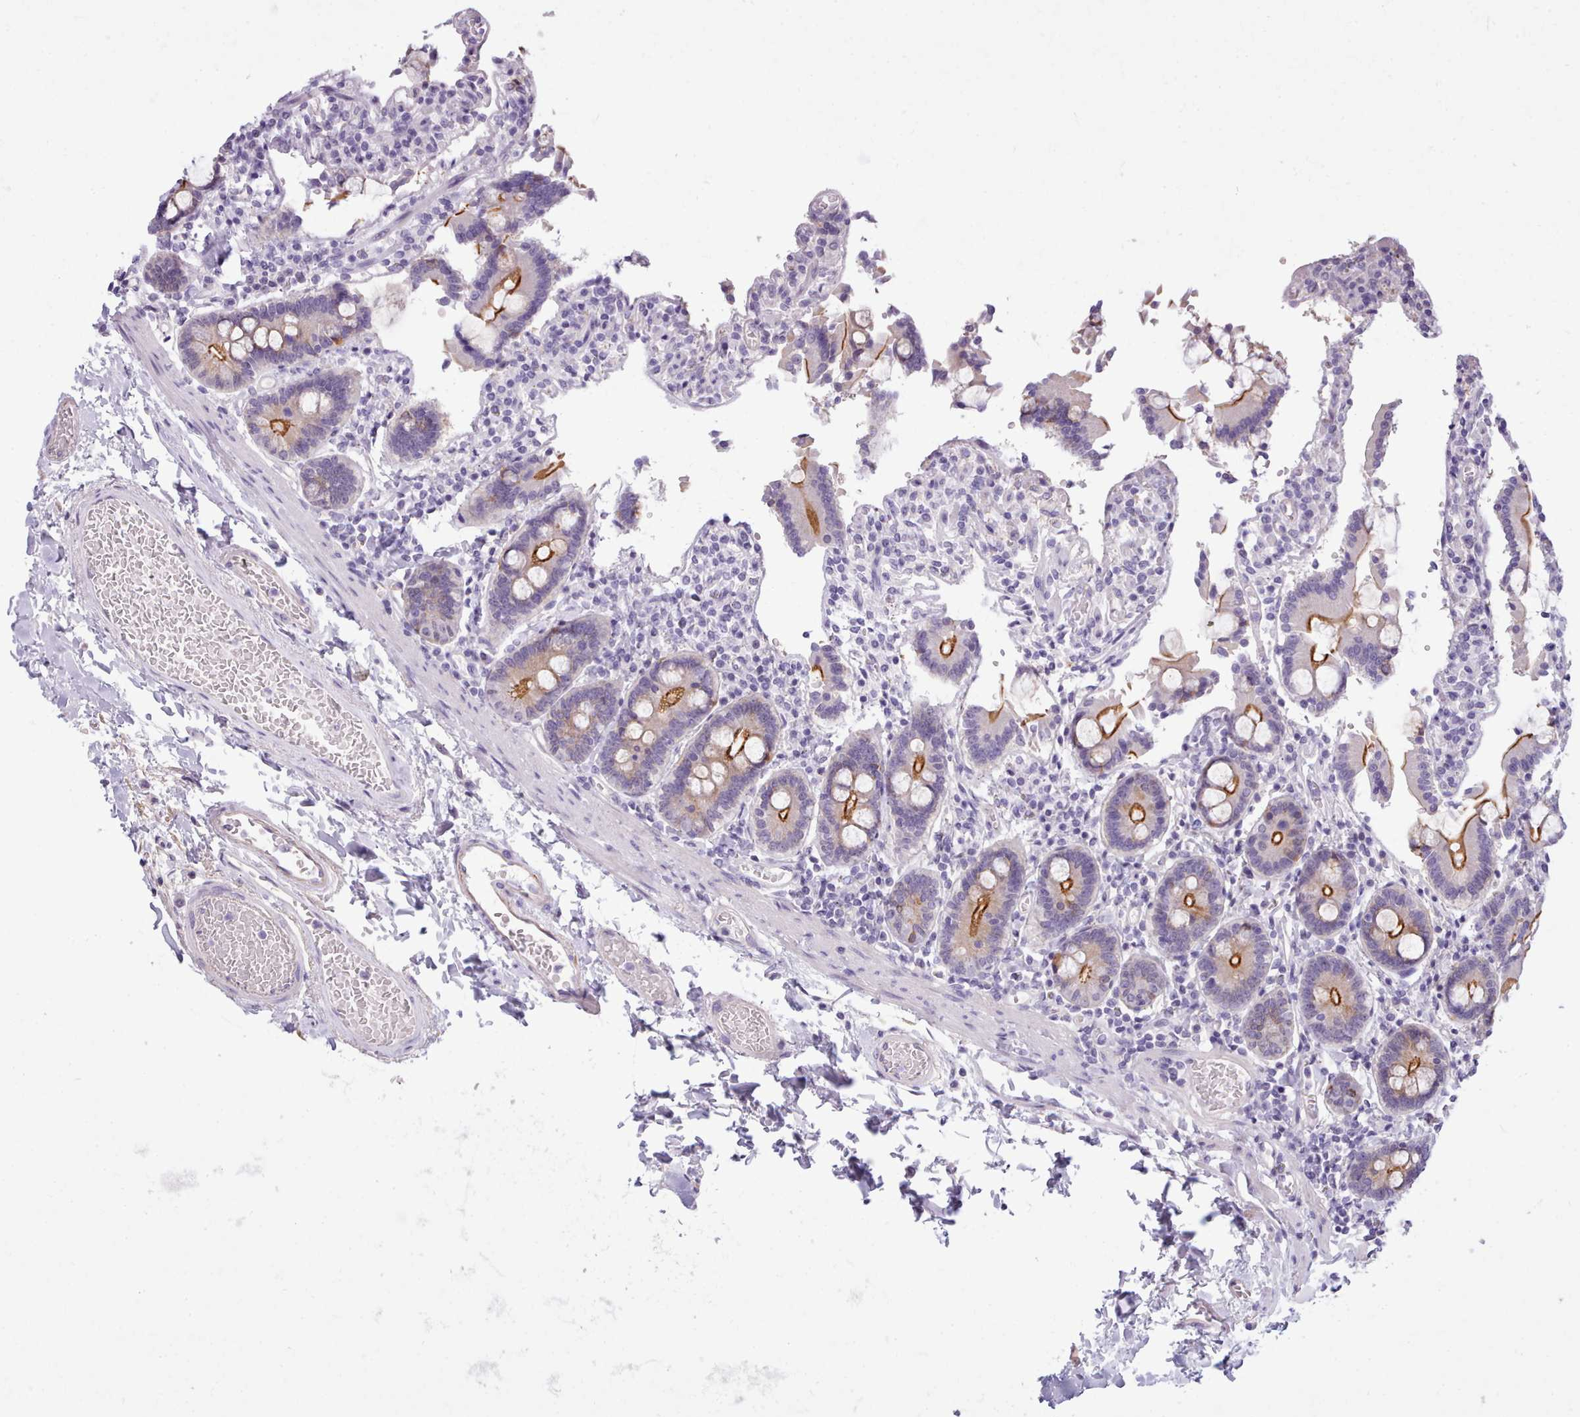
{"staining": {"intensity": "strong", "quantity": ">75%", "location": "cytoplasmic/membranous"}, "tissue": "duodenum", "cell_type": "Glandular cells", "image_type": "normal", "snomed": [{"axis": "morphology", "description": "Normal tissue, NOS"}, {"axis": "topography", "description": "Duodenum"}], "caption": "Immunohistochemistry (IHC) histopathology image of benign duodenum: human duodenum stained using immunohistochemistry (IHC) demonstrates high levels of strong protein expression localized specifically in the cytoplasmic/membranous of glandular cells, appearing as a cytoplasmic/membranous brown color.", "gene": "CYP2A13", "patient": {"sex": "male", "age": 55}}